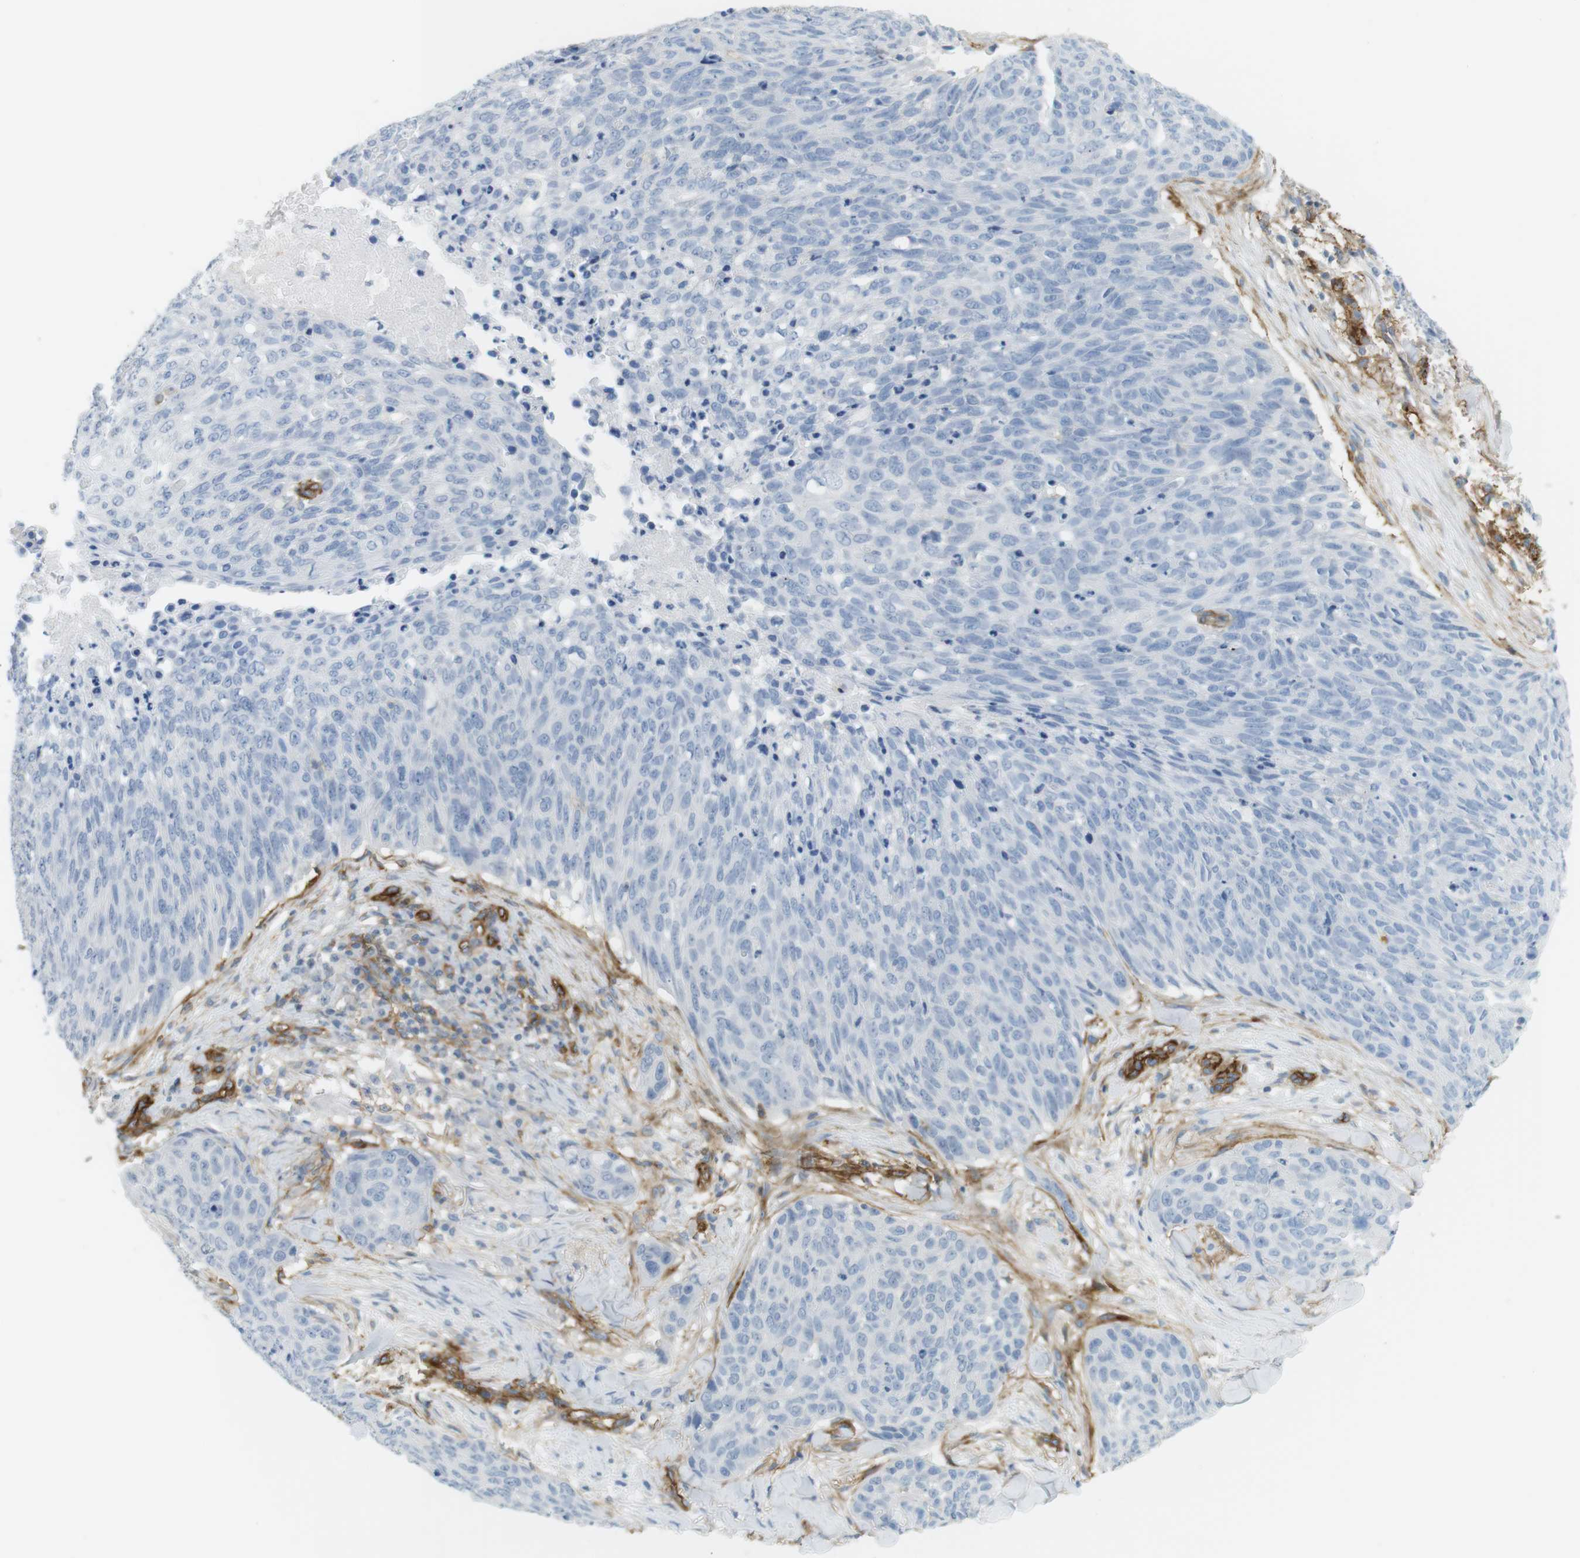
{"staining": {"intensity": "negative", "quantity": "none", "location": "none"}, "tissue": "skin cancer", "cell_type": "Tumor cells", "image_type": "cancer", "snomed": [{"axis": "morphology", "description": "Squamous cell carcinoma in situ, NOS"}, {"axis": "morphology", "description": "Squamous cell carcinoma, NOS"}, {"axis": "topography", "description": "Skin"}], "caption": "Skin cancer (squamous cell carcinoma in situ) stained for a protein using immunohistochemistry (IHC) displays no positivity tumor cells.", "gene": "F2R", "patient": {"sex": "male", "age": 93}}